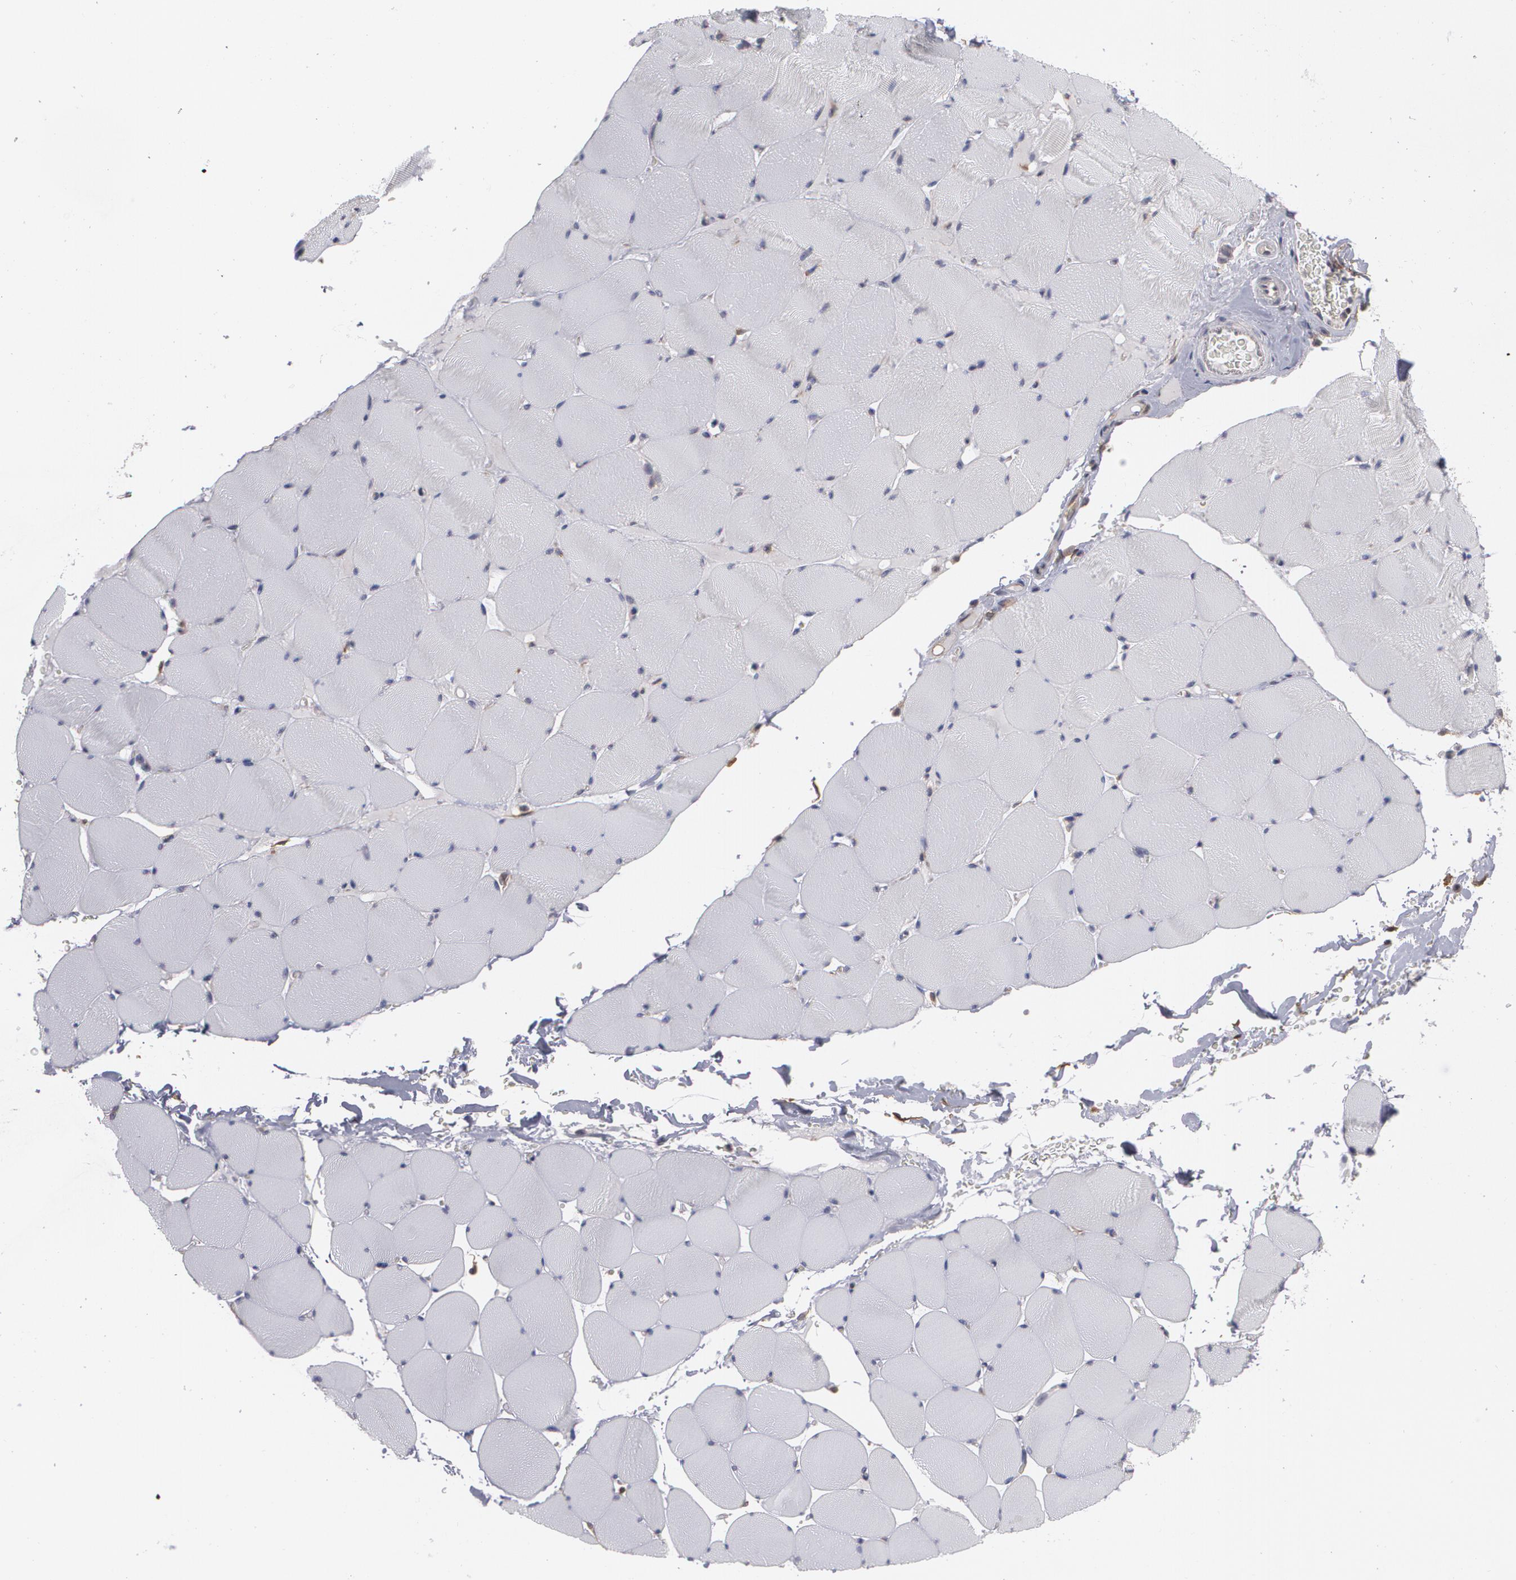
{"staining": {"intensity": "negative", "quantity": "none", "location": "none"}, "tissue": "skeletal muscle", "cell_type": "Myocytes", "image_type": "normal", "snomed": [{"axis": "morphology", "description": "Normal tissue, NOS"}, {"axis": "topography", "description": "Skeletal muscle"}], "caption": "The image shows no staining of myocytes in normal skeletal muscle. (DAB (3,3'-diaminobenzidine) immunohistochemistry with hematoxylin counter stain).", "gene": "BMP6", "patient": {"sex": "male", "age": 62}}